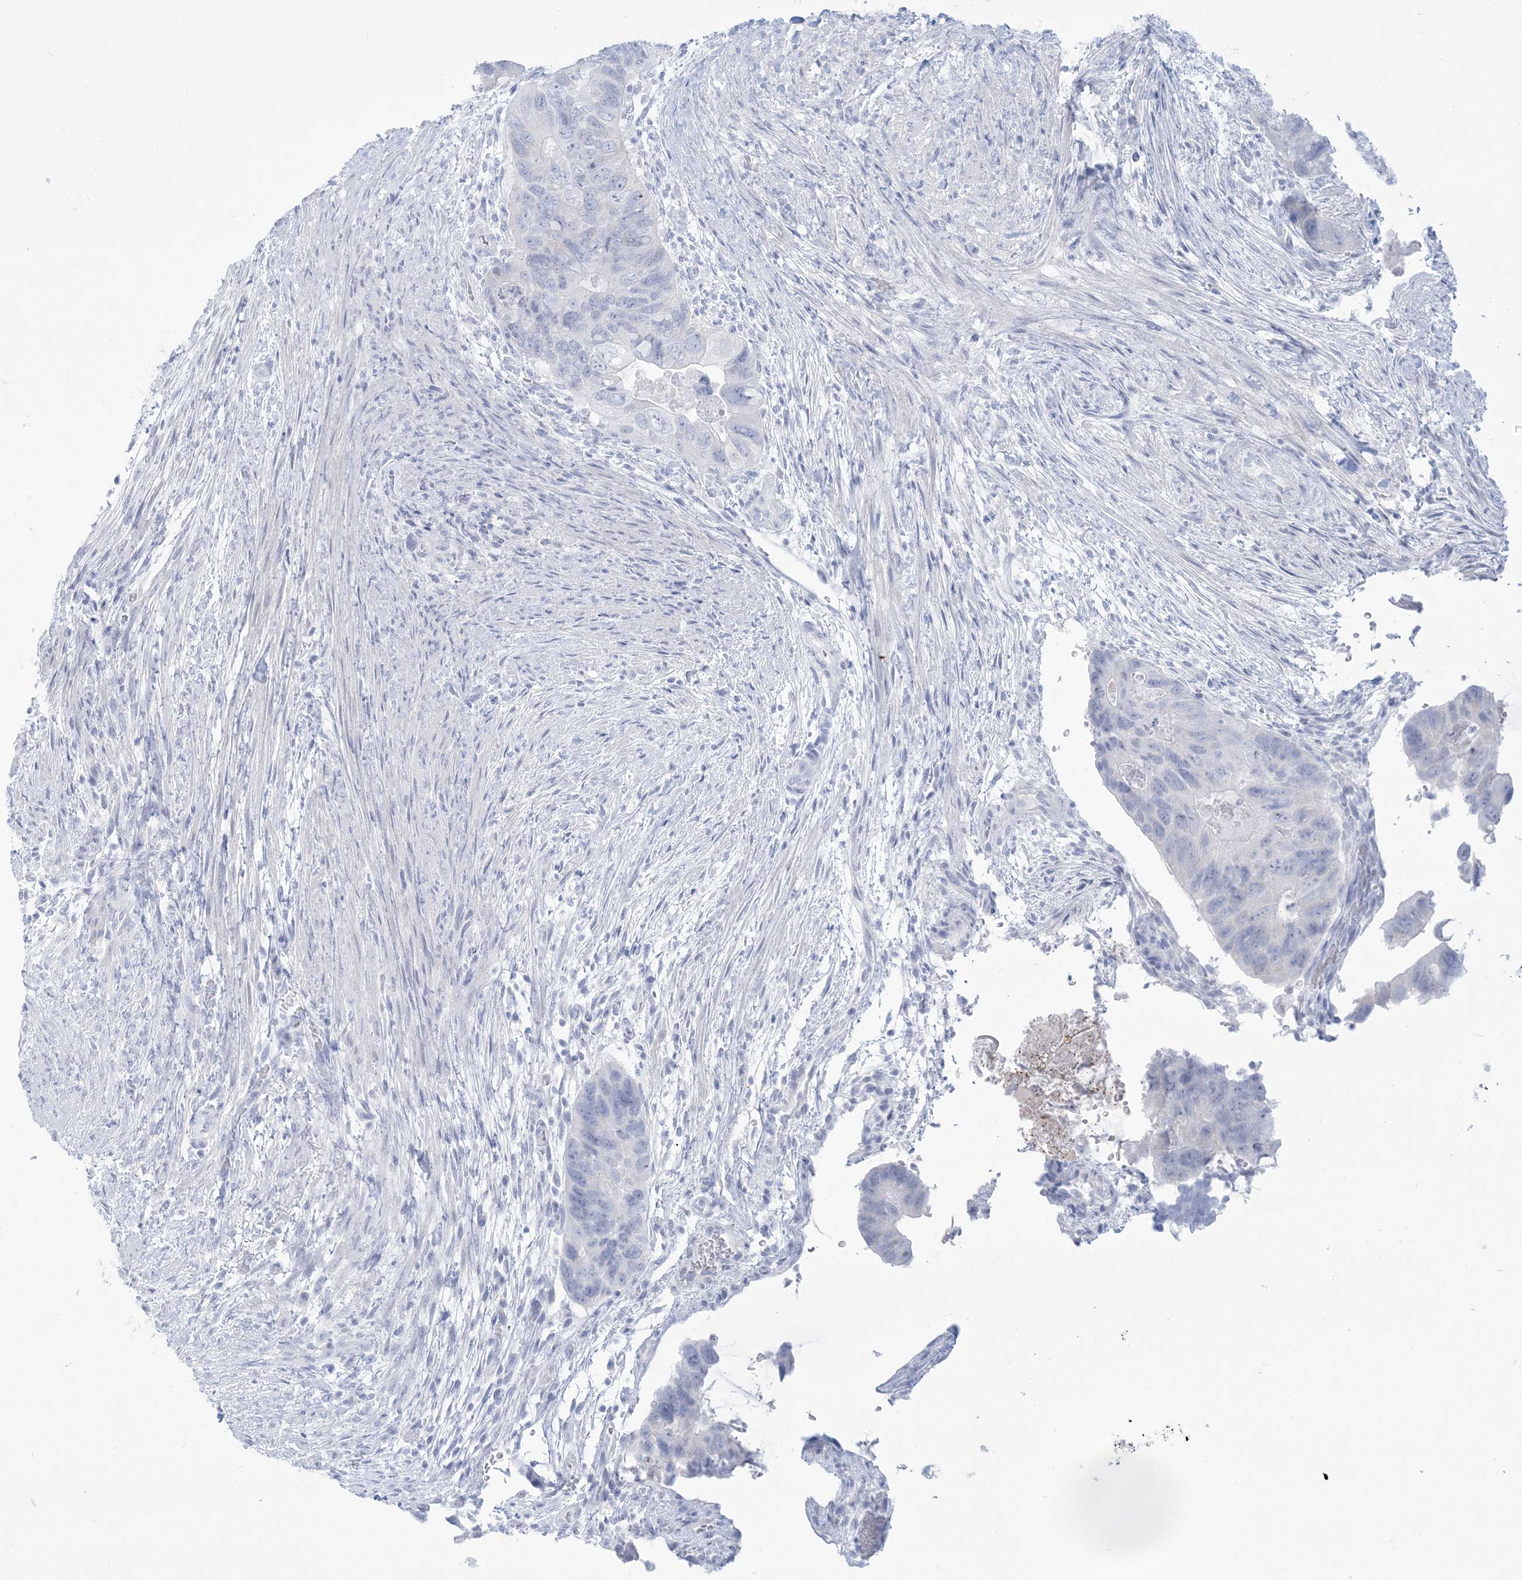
{"staining": {"intensity": "negative", "quantity": "none", "location": "none"}, "tissue": "colorectal cancer", "cell_type": "Tumor cells", "image_type": "cancer", "snomed": [{"axis": "morphology", "description": "Adenocarcinoma, NOS"}, {"axis": "topography", "description": "Rectum"}], "caption": "Immunohistochemical staining of human colorectal cancer (adenocarcinoma) exhibits no significant positivity in tumor cells.", "gene": "AGXT", "patient": {"sex": "male", "age": 63}}